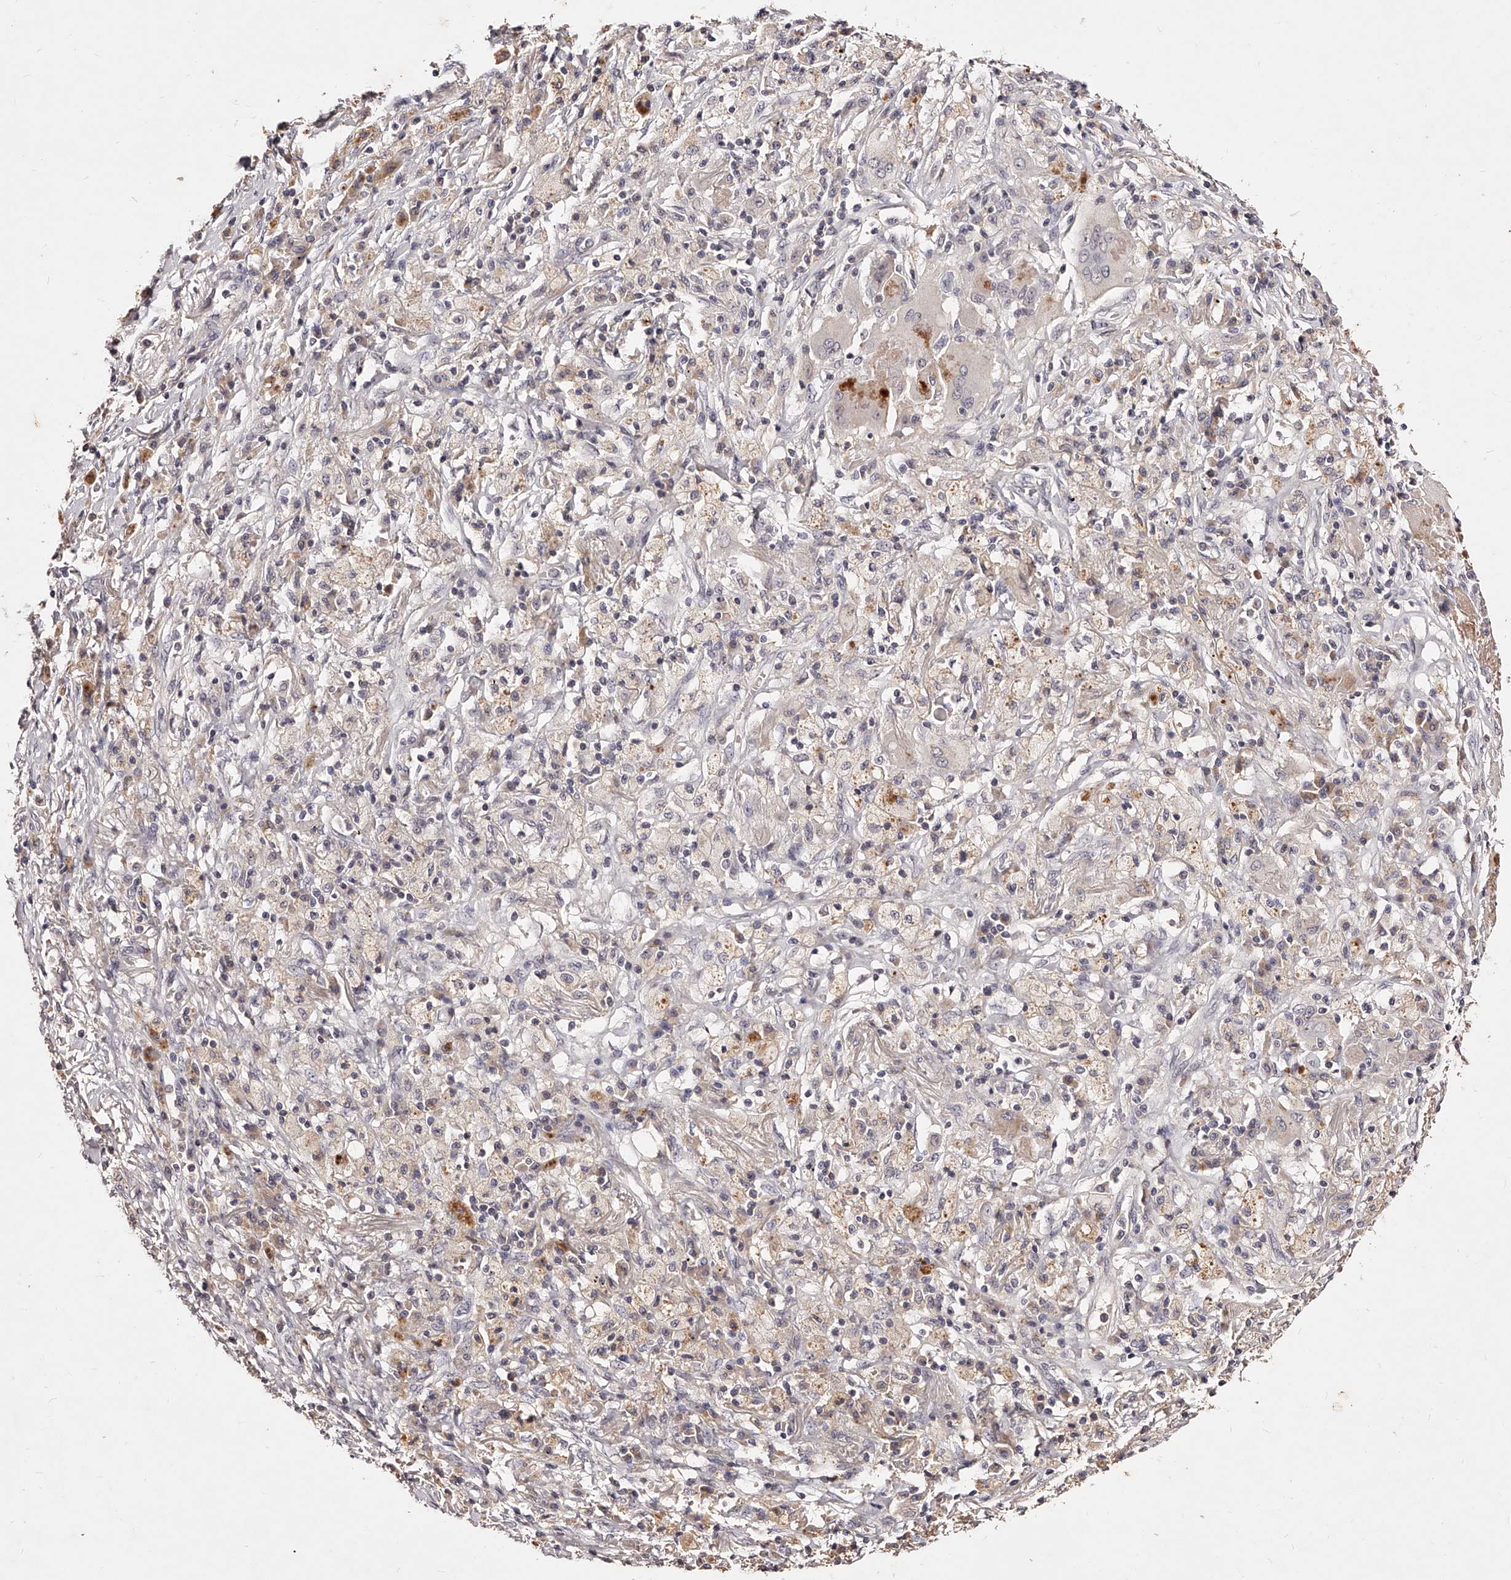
{"staining": {"intensity": "negative", "quantity": "none", "location": "none"}, "tissue": "lung cancer", "cell_type": "Tumor cells", "image_type": "cancer", "snomed": [{"axis": "morphology", "description": "Squamous cell carcinoma, NOS"}, {"axis": "topography", "description": "Lung"}], "caption": "Lung cancer (squamous cell carcinoma) was stained to show a protein in brown. There is no significant expression in tumor cells.", "gene": "PHACTR1", "patient": {"sex": "male", "age": 61}}